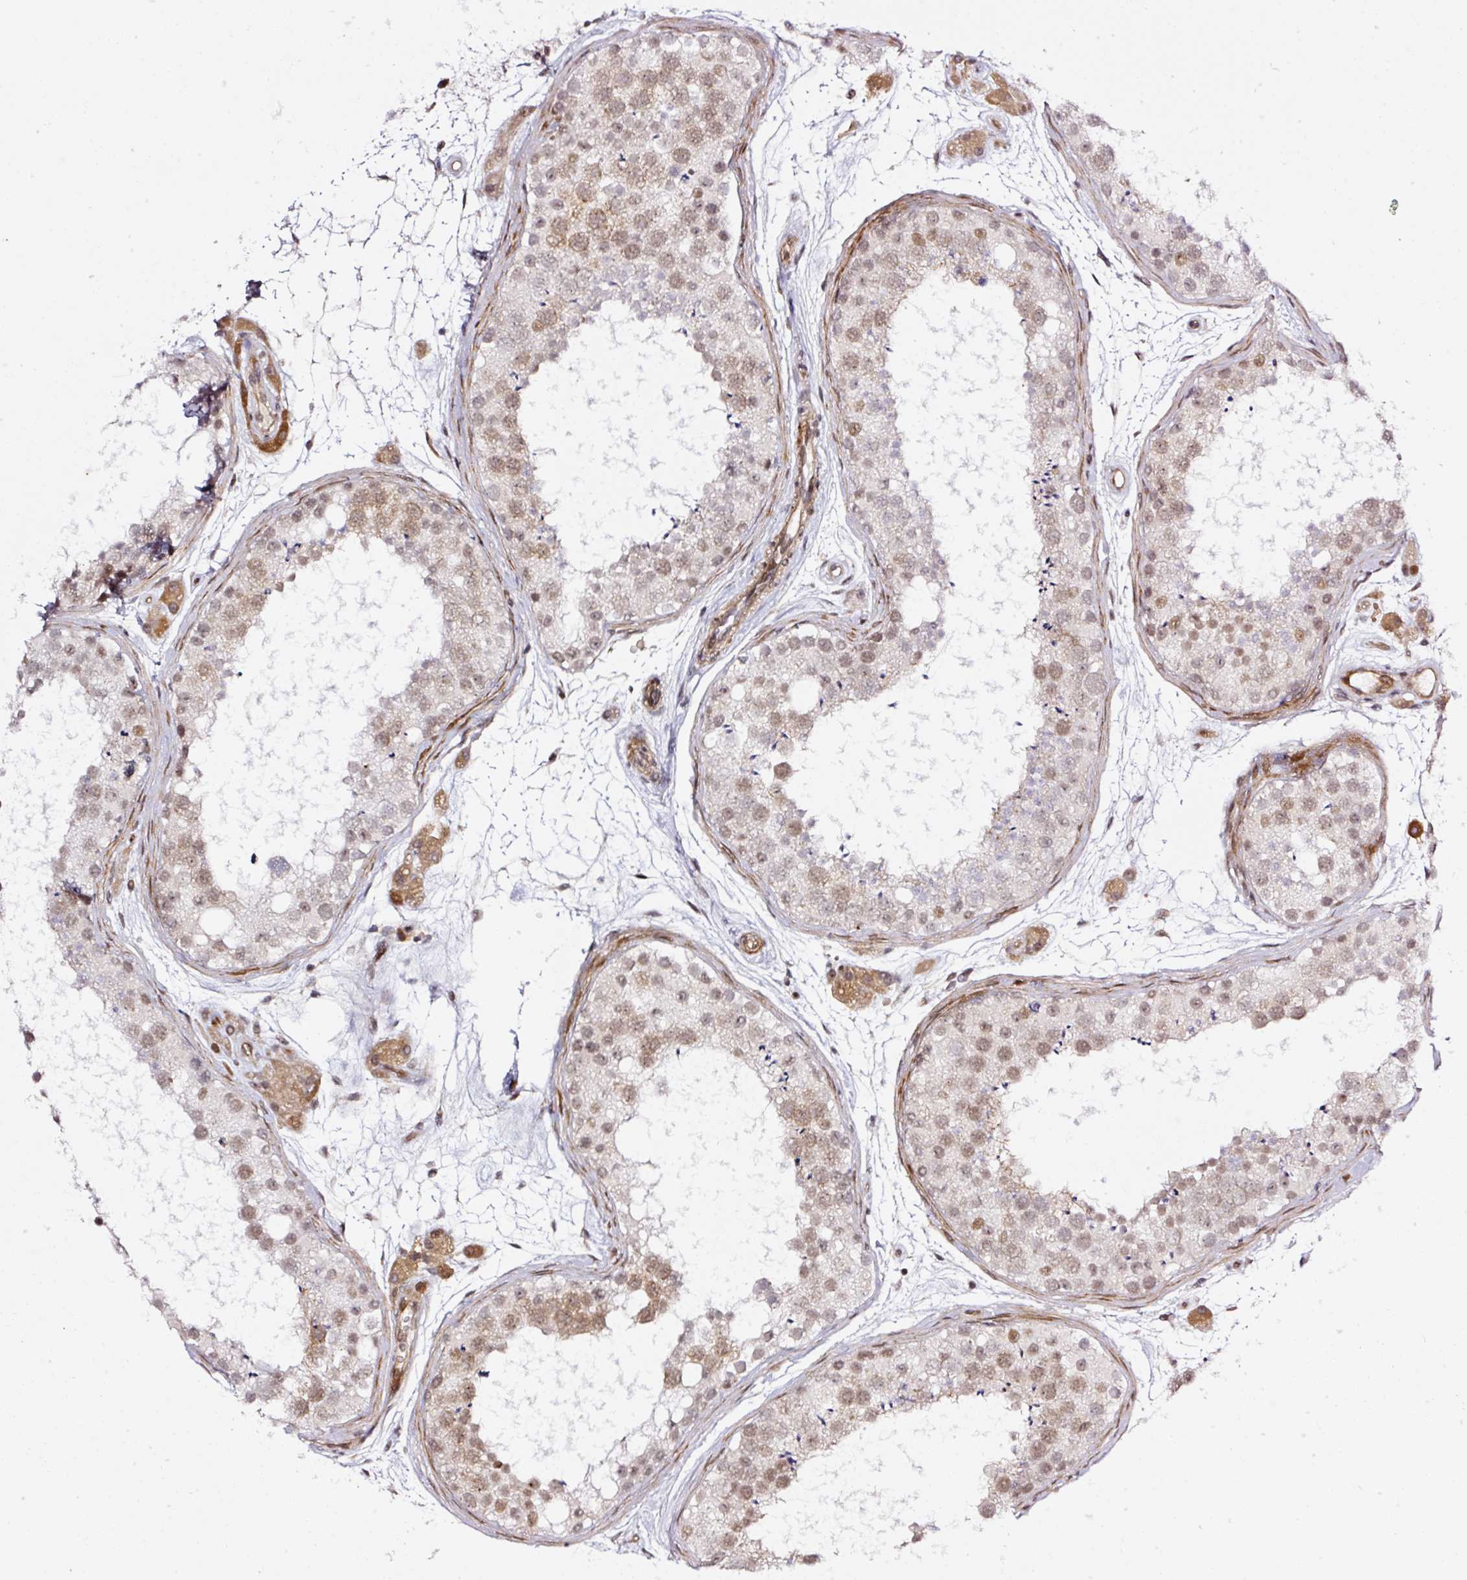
{"staining": {"intensity": "moderate", "quantity": "25%-75%", "location": "cytoplasmic/membranous,nuclear"}, "tissue": "testis", "cell_type": "Cells in seminiferous ducts", "image_type": "normal", "snomed": [{"axis": "morphology", "description": "Normal tissue, NOS"}, {"axis": "topography", "description": "Testis"}], "caption": "DAB immunohistochemical staining of unremarkable testis reveals moderate cytoplasmic/membranous,nuclear protein expression in approximately 25%-75% of cells in seminiferous ducts.", "gene": "ANKRD20A1", "patient": {"sex": "male", "age": 41}}